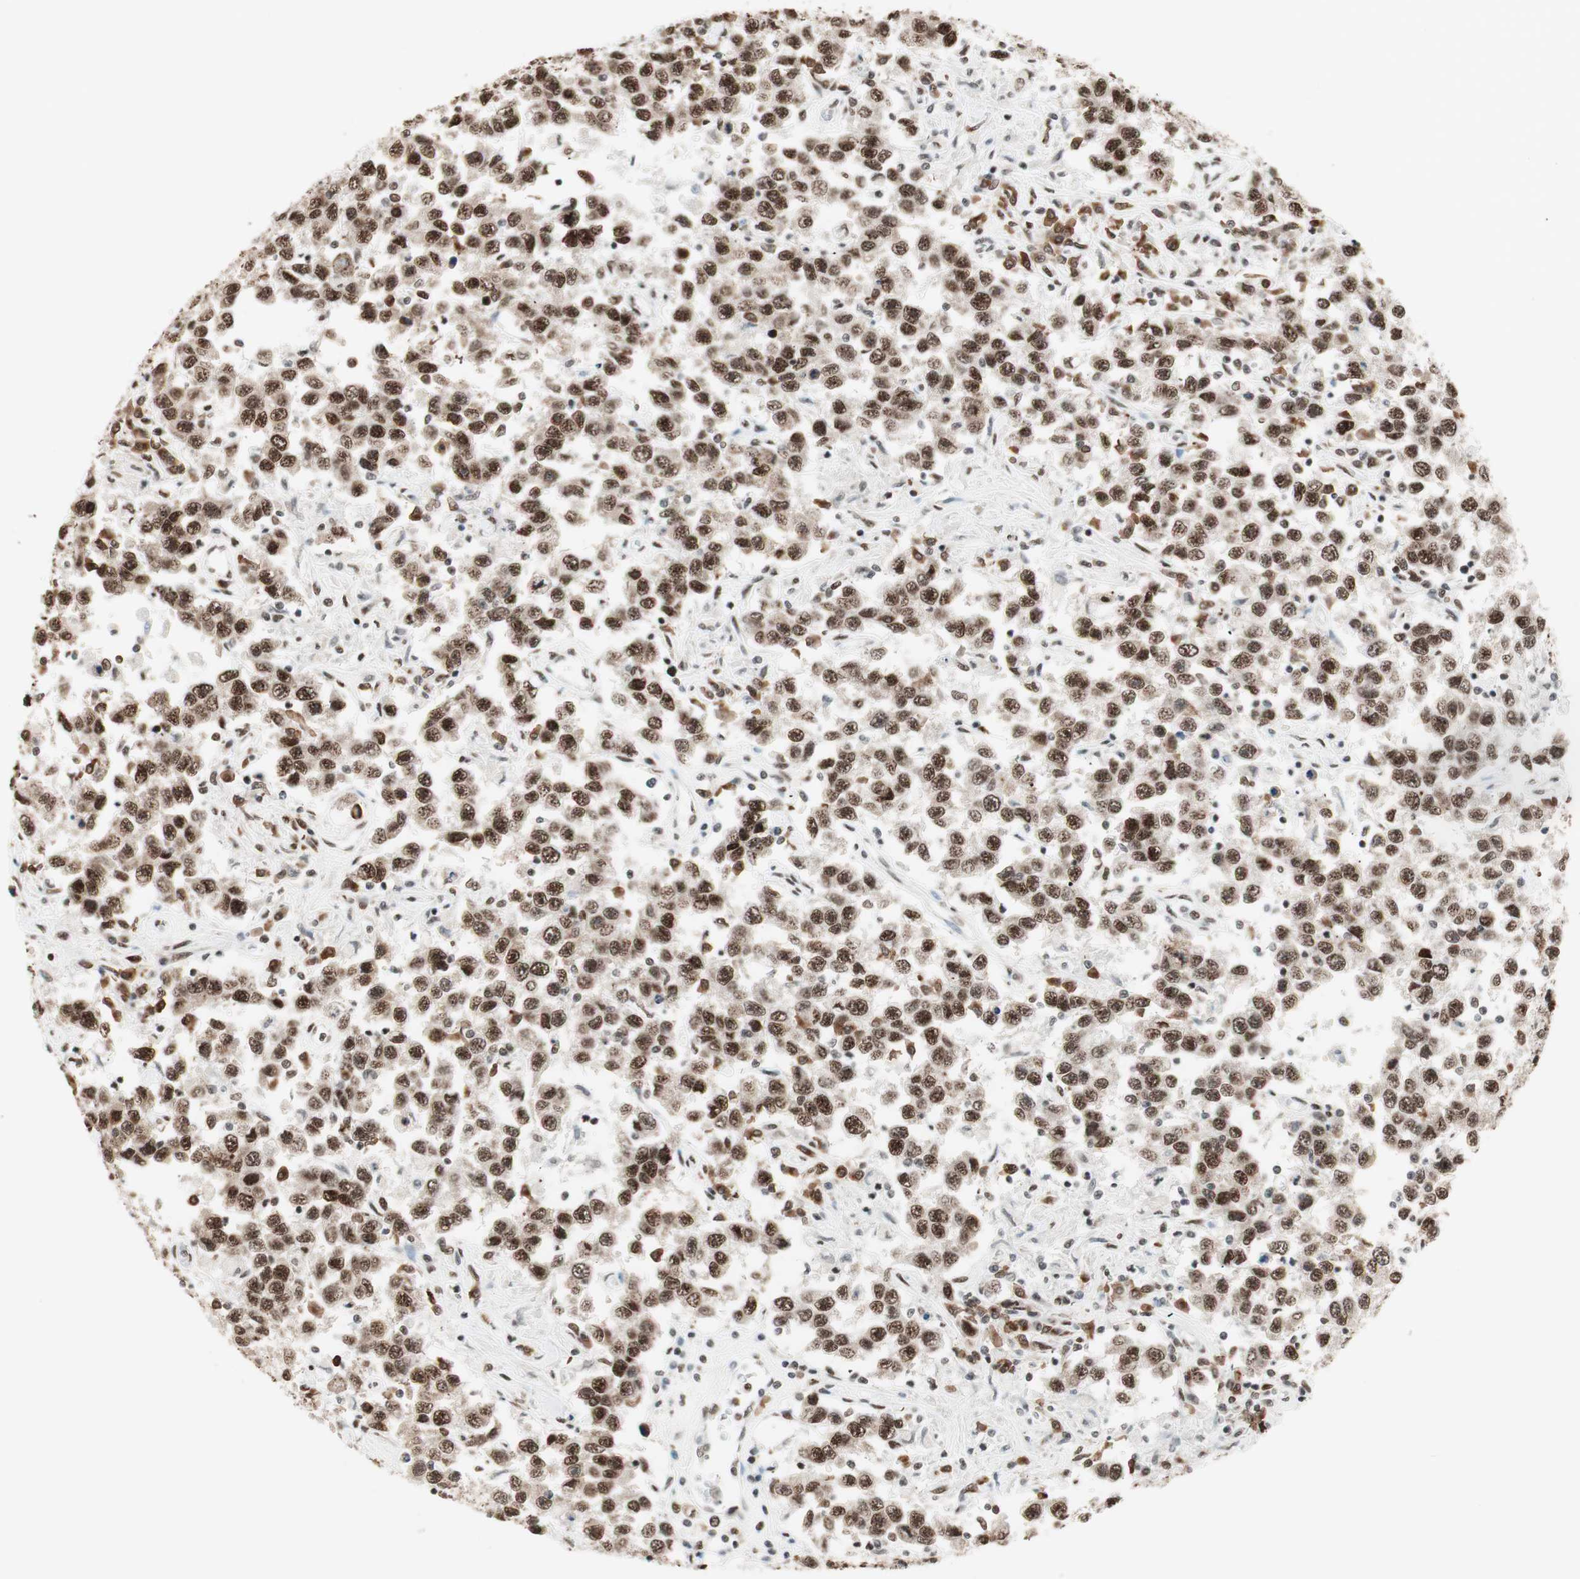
{"staining": {"intensity": "strong", "quantity": ">75%", "location": "nuclear"}, "tissue": "testis cancer", "cell_type": "Tumor cells", "image_type": "cancer", "snomed": [{"axis": "morphology", "description": "Seminoma, NOS"}, {"axis": "topography", "description": "Testis"}], "caption": "Seminoma (testis) stained with immunohistochemistry reveals strong nuclear positivity in about >75% of tumor cells. (Stains: DAB (3,3'-diaminobenzidine) in brown, nuclei in blue, Microscopy: brightfield microscopy at high magnification).", "gene": "SMARCE1", "patient": {"sex": "male", "age": 41}}